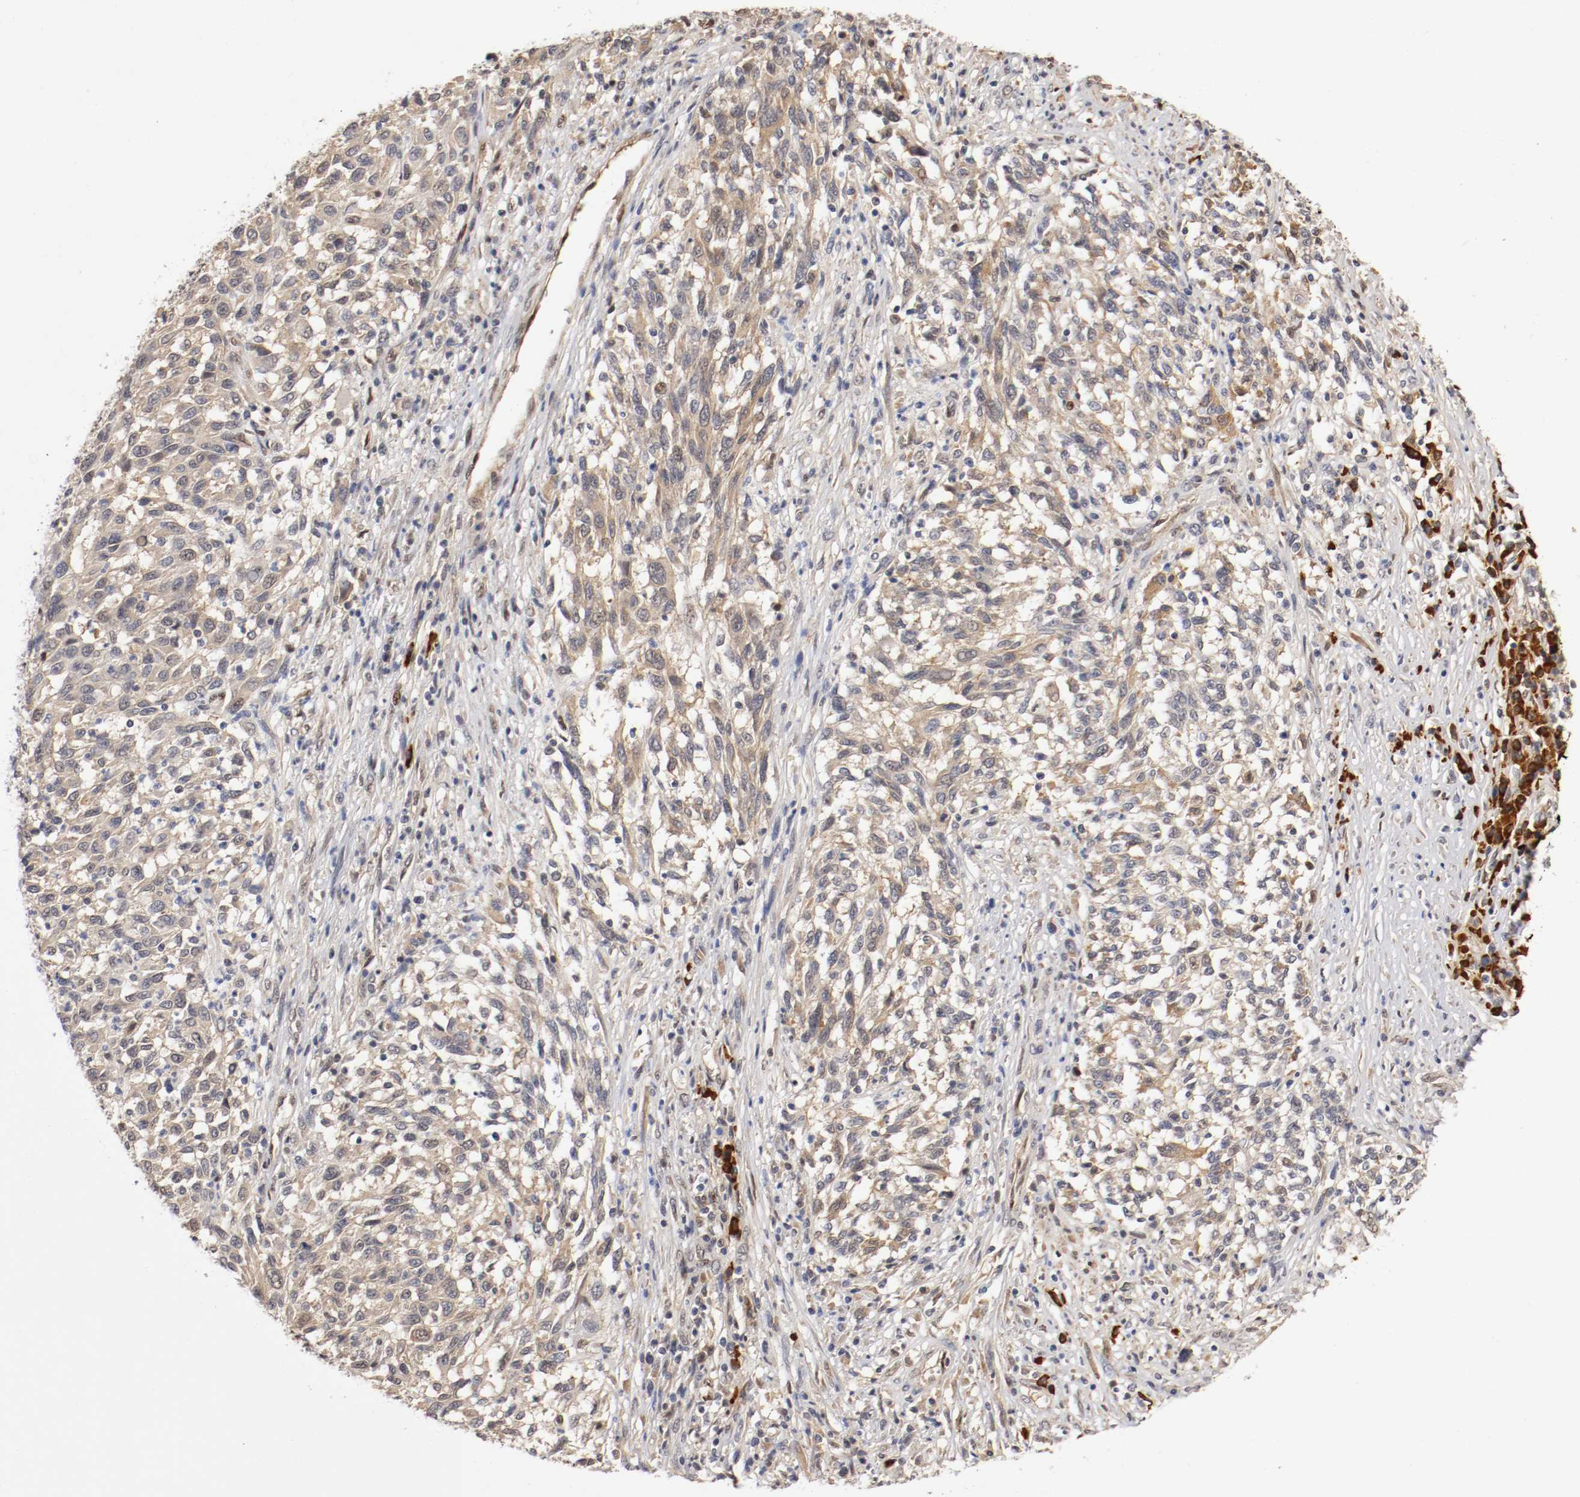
{"staining": {"intensity": "weak", "quantity": "25%-75%", "location": "cytoplasmic/membranous"}, "tissue": "melanoma", "cell_type": "Tumor cells", "image_type": "cancer", "snomed": [{"axis": "morphology", "description": "Malignant melanoma, Metastatic site"}, {"axis": "topography", "description": "Lymph node"}], "caption": "Tumor cells exhibit weak cytoplasmic/membranous expression in approximately 25%-75% of cells in melanoma.", "gene": "DNMT3B", "patient": {"sex": "male", "age": 61}}